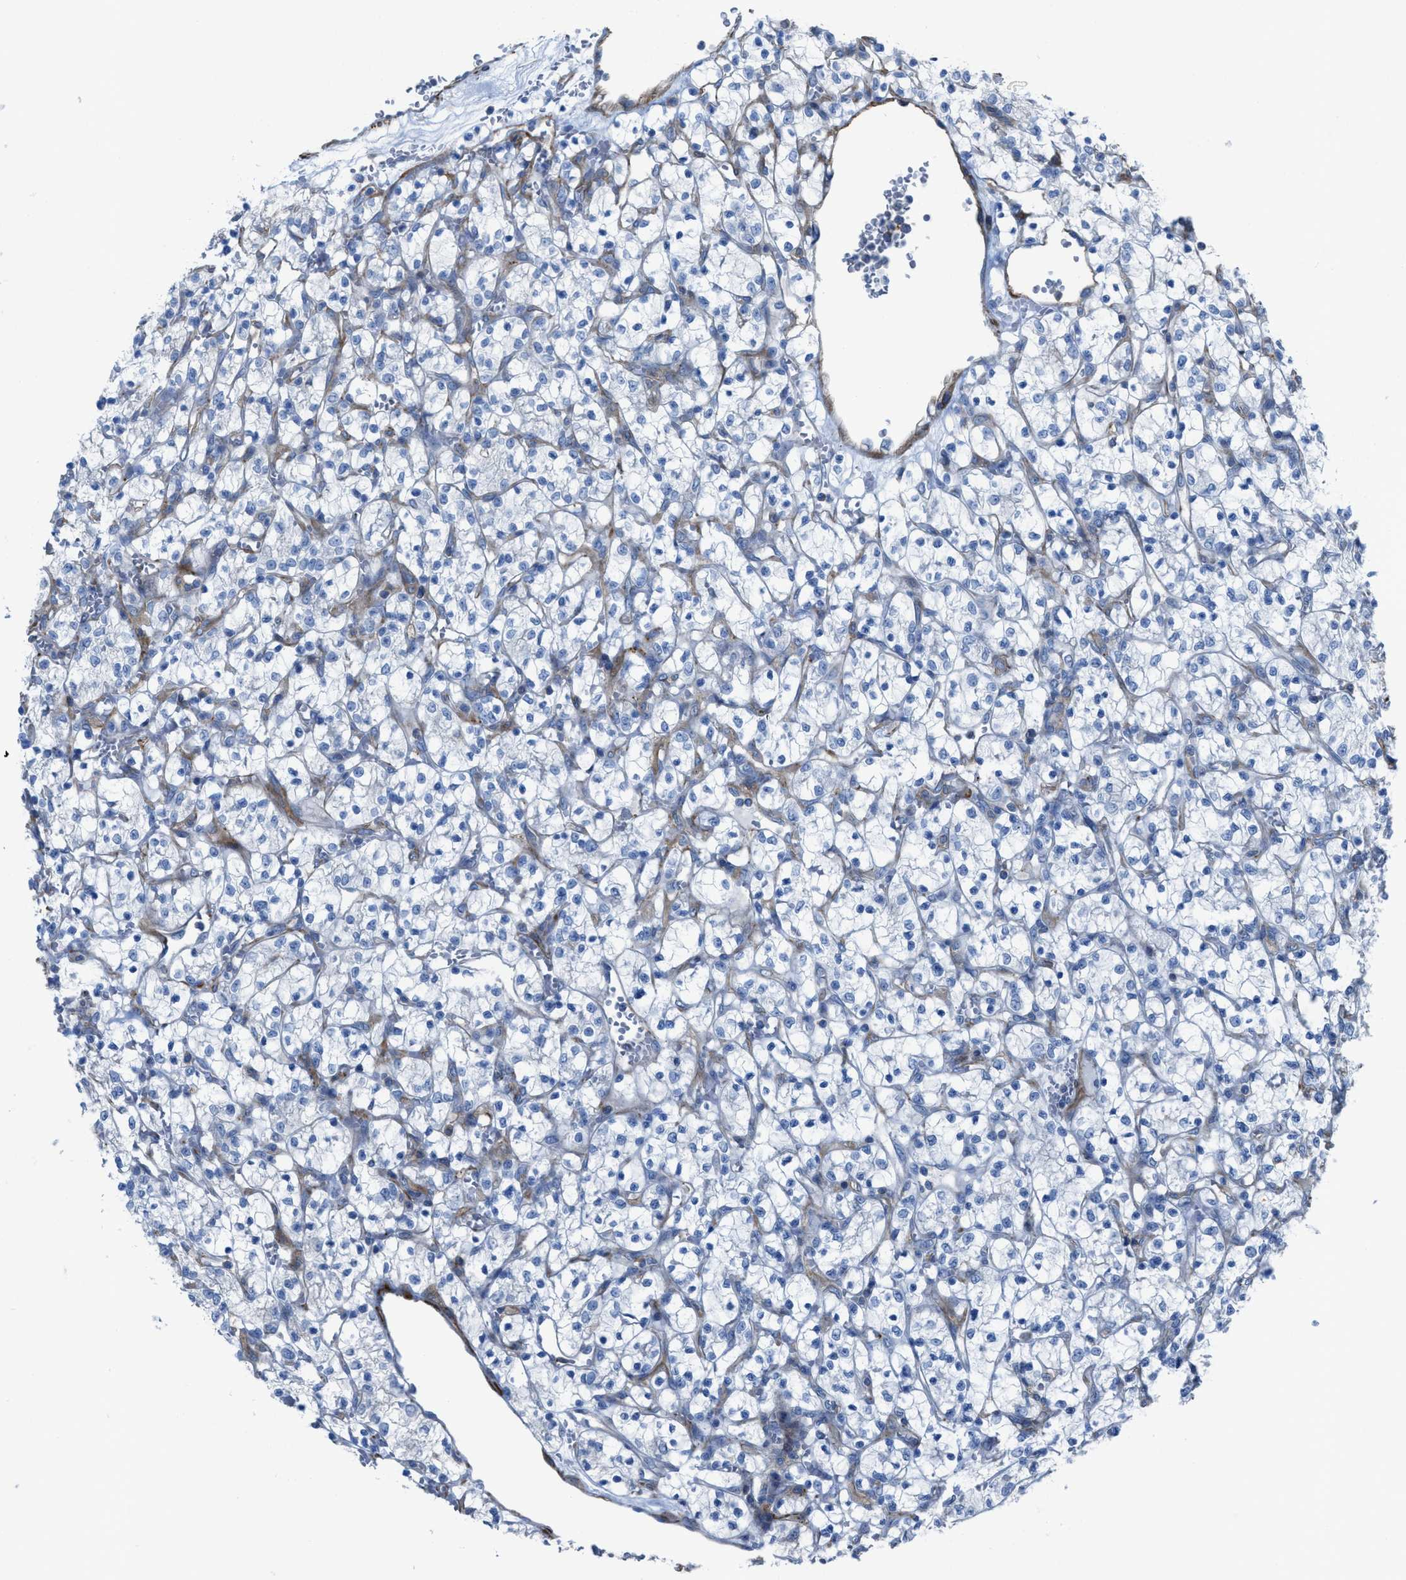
{"staining": {"intensity": "negative", "quantity": "none", "location": "none"}, "tissue": "renal cancer", "cell_type": "Tumor cells", "image_type": "cancer", "snomed": [{"axis": "morphology", "description": "Adenocarcinoma, NOS"}, {"axis": "topography", "description": "Kidney"}], "caption": "An immunohistochemistry micrograph of renal cancer (adenocarcinoma) is shown. There is no staining in tumor cells of renal cancer (adenocarcinoma).", "gene": "KCNH7", "patient": {"sex": "female", "age": 69}}